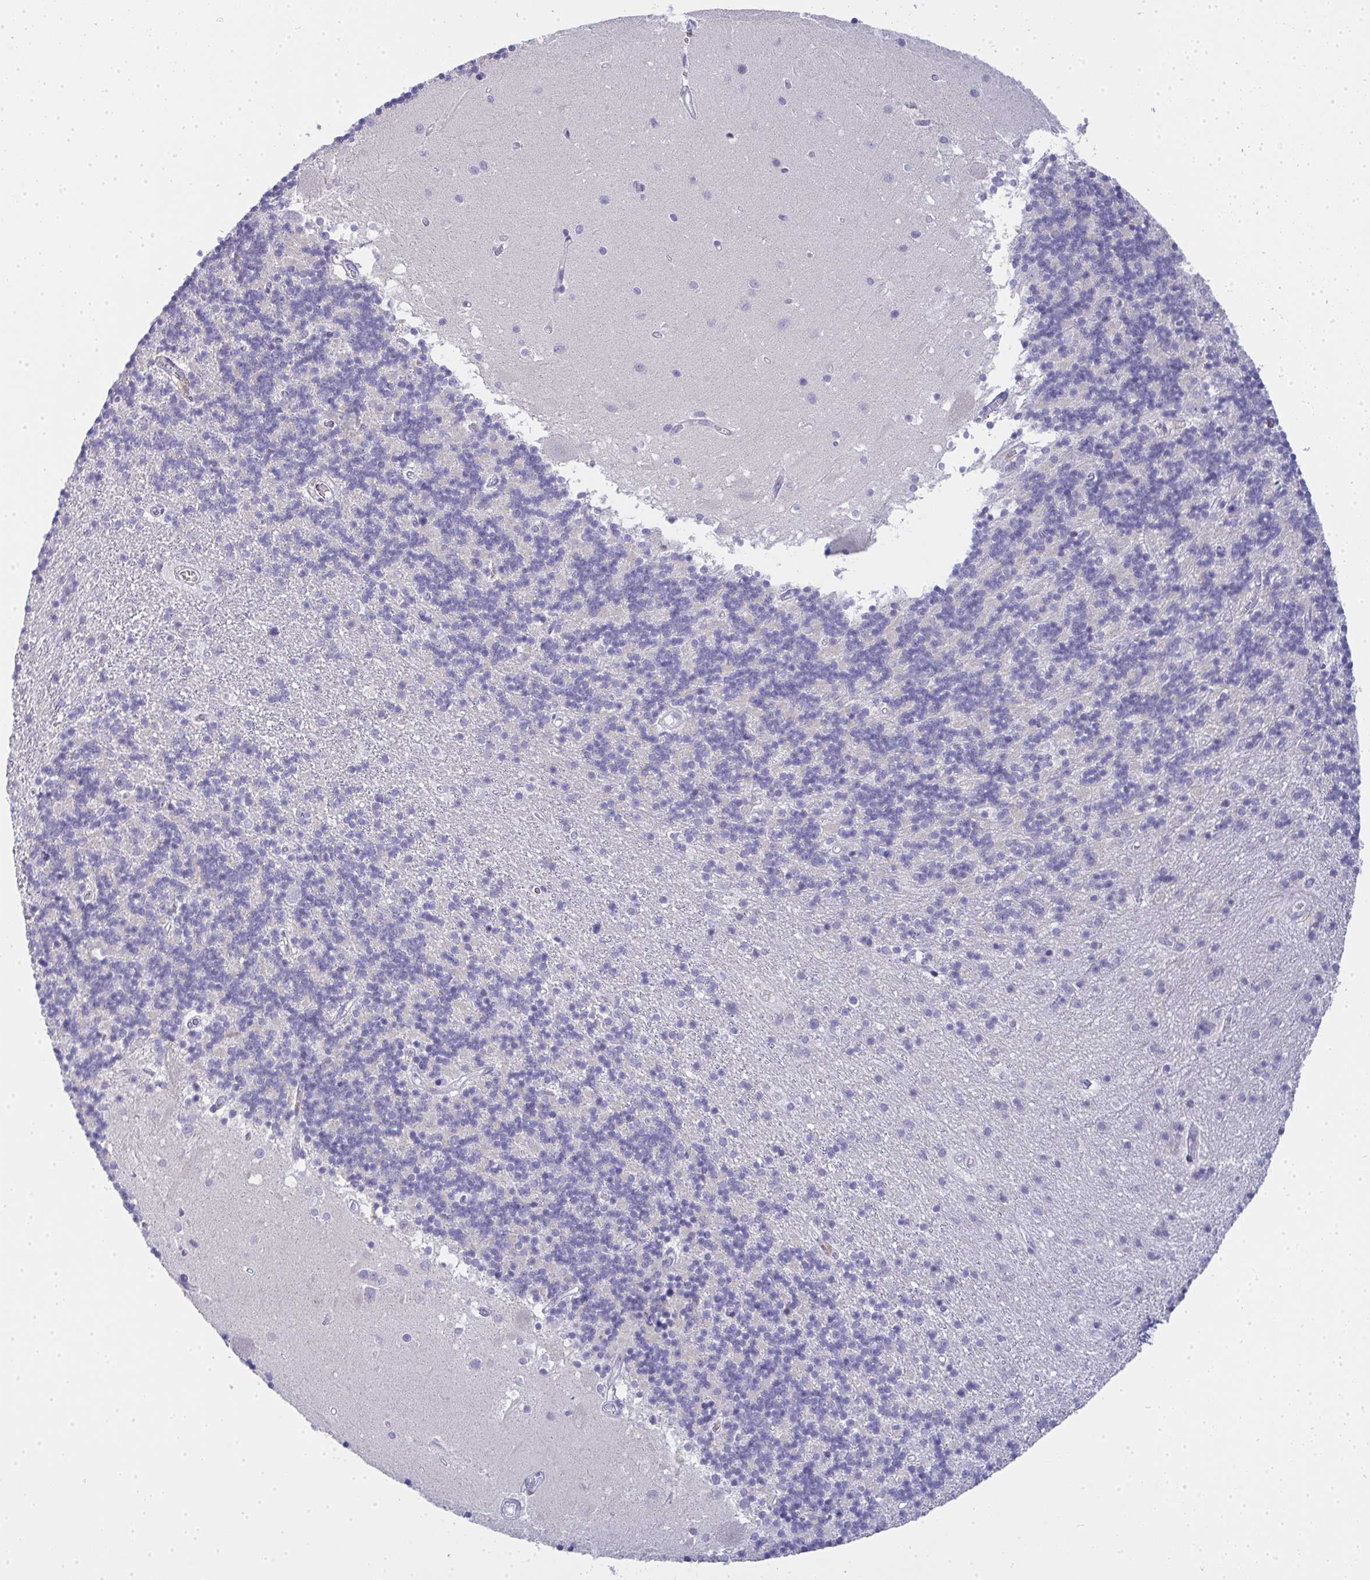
{"staining": {"intensity": "negative", "quantity": "none", "location": "none"}, "tissue": "cerebellum", "cell_type": "Cells in granular layer", "image_type": "normal", "snomed": [{"axis": "morphology", "description": "Normal tissue, NOS"}, {"axis": "topography", "description": "Cerebellum"}], "caption": "Cells in granular layer are negative for protein expression in normal human cerebellum. (IHC, brightfield microscopy, high magnification).", "gene": "ZNF182", "patient": {"sex": "male", "age": 54}}